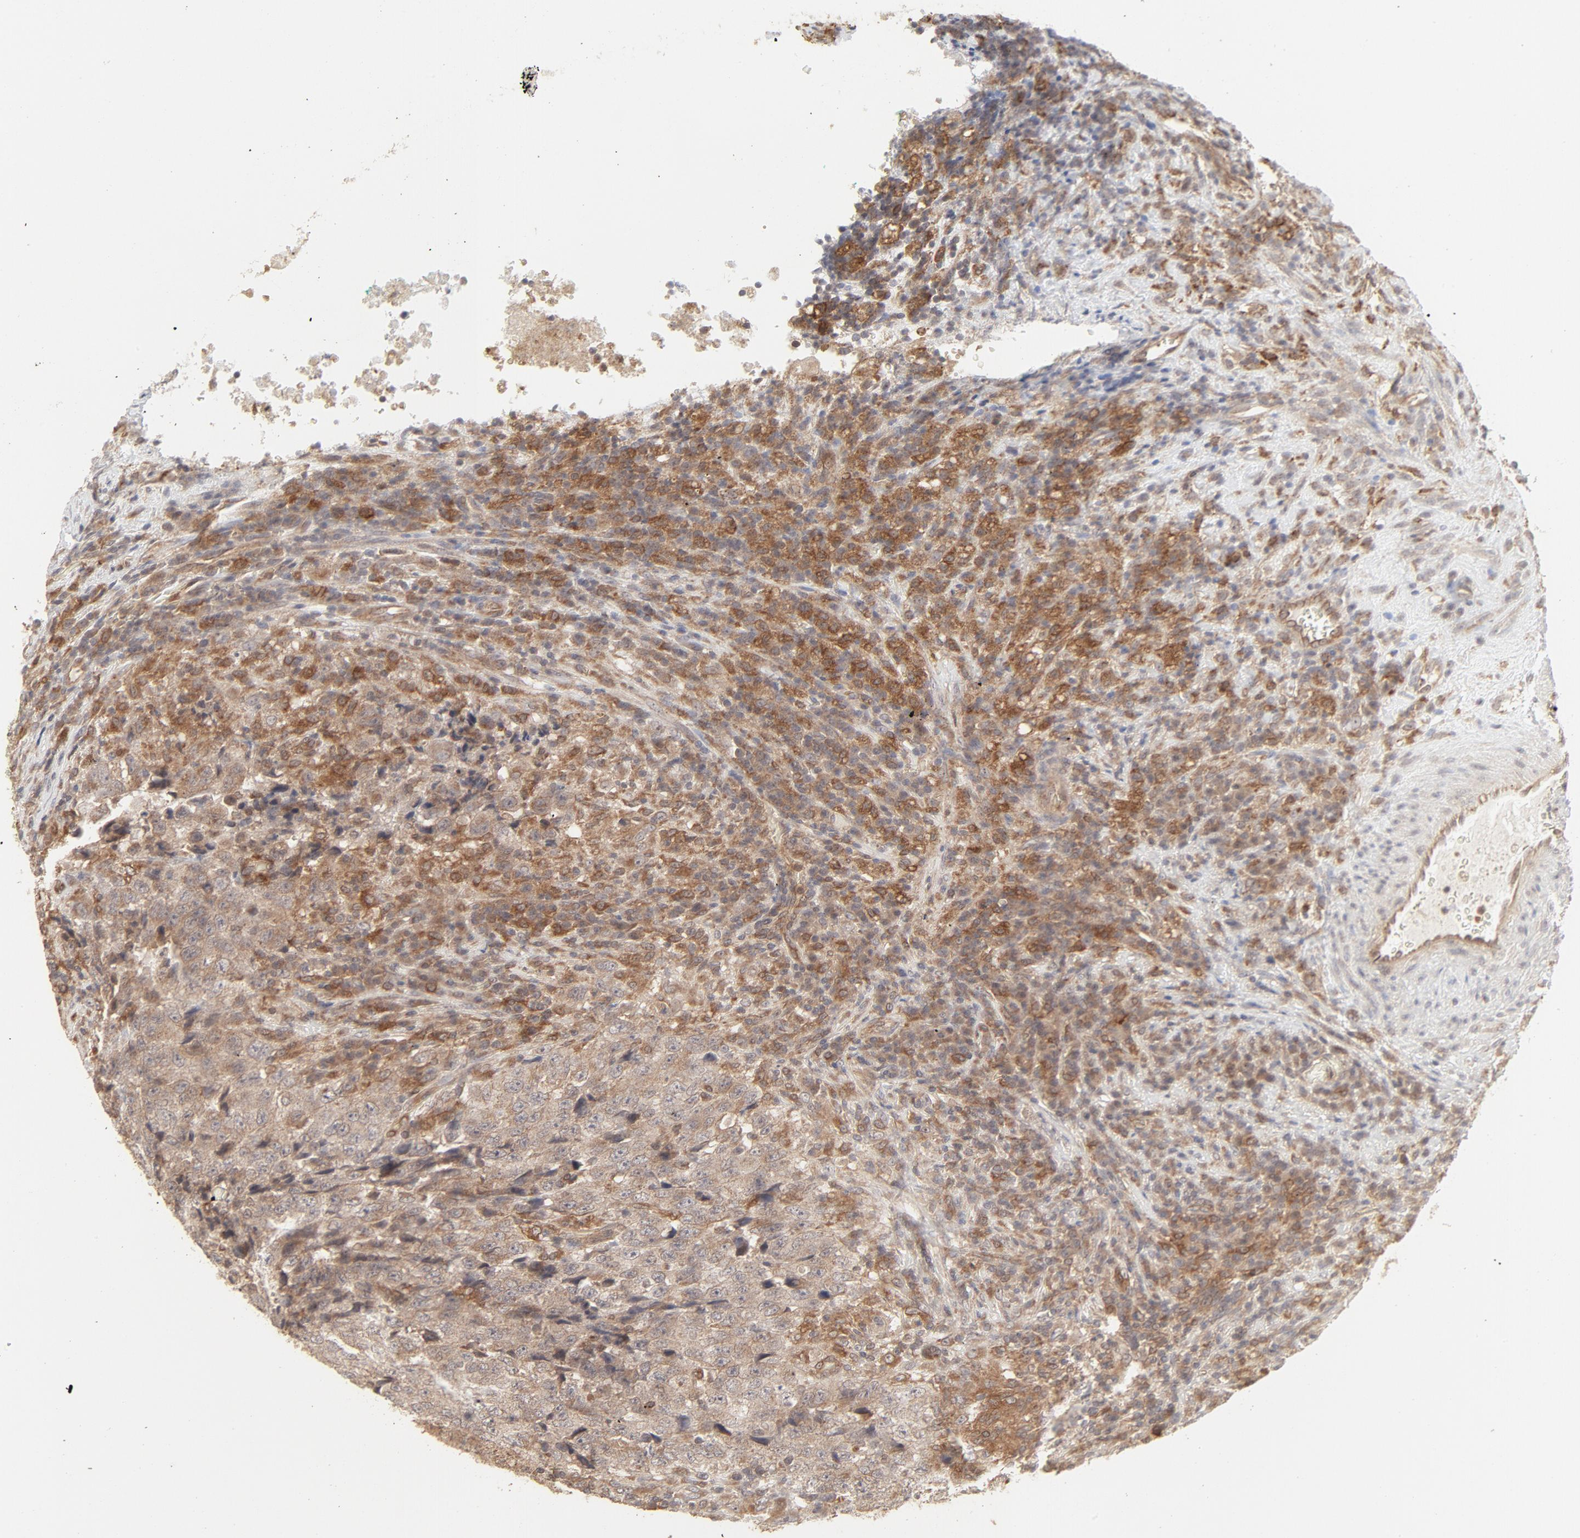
{"staining": {"intensity": "moderate", "quantity": ">75%", "location": "cytoplasmic/membranous"}, "tissue": "testis cancer", "cell_type": "Tumor cells", "image_type": "cancer", "snomed": [{"axis": "morphology", "description": "Necrosis, NOS"}, {"axis": "morphology", "description": "Carcinoma, Embryonal, NOS"}, {"axis": "topography", "description": "Testis"}], "caption": "Embryonal carcinoma (testis) stained with DAB immunohistochemistry shows medium levels of moderate cytoplasmic/membranous positivity in approximately >75% of tumor cells.", "gene": "RAB5C", "patient": {"sex": "male", "age": 19}}